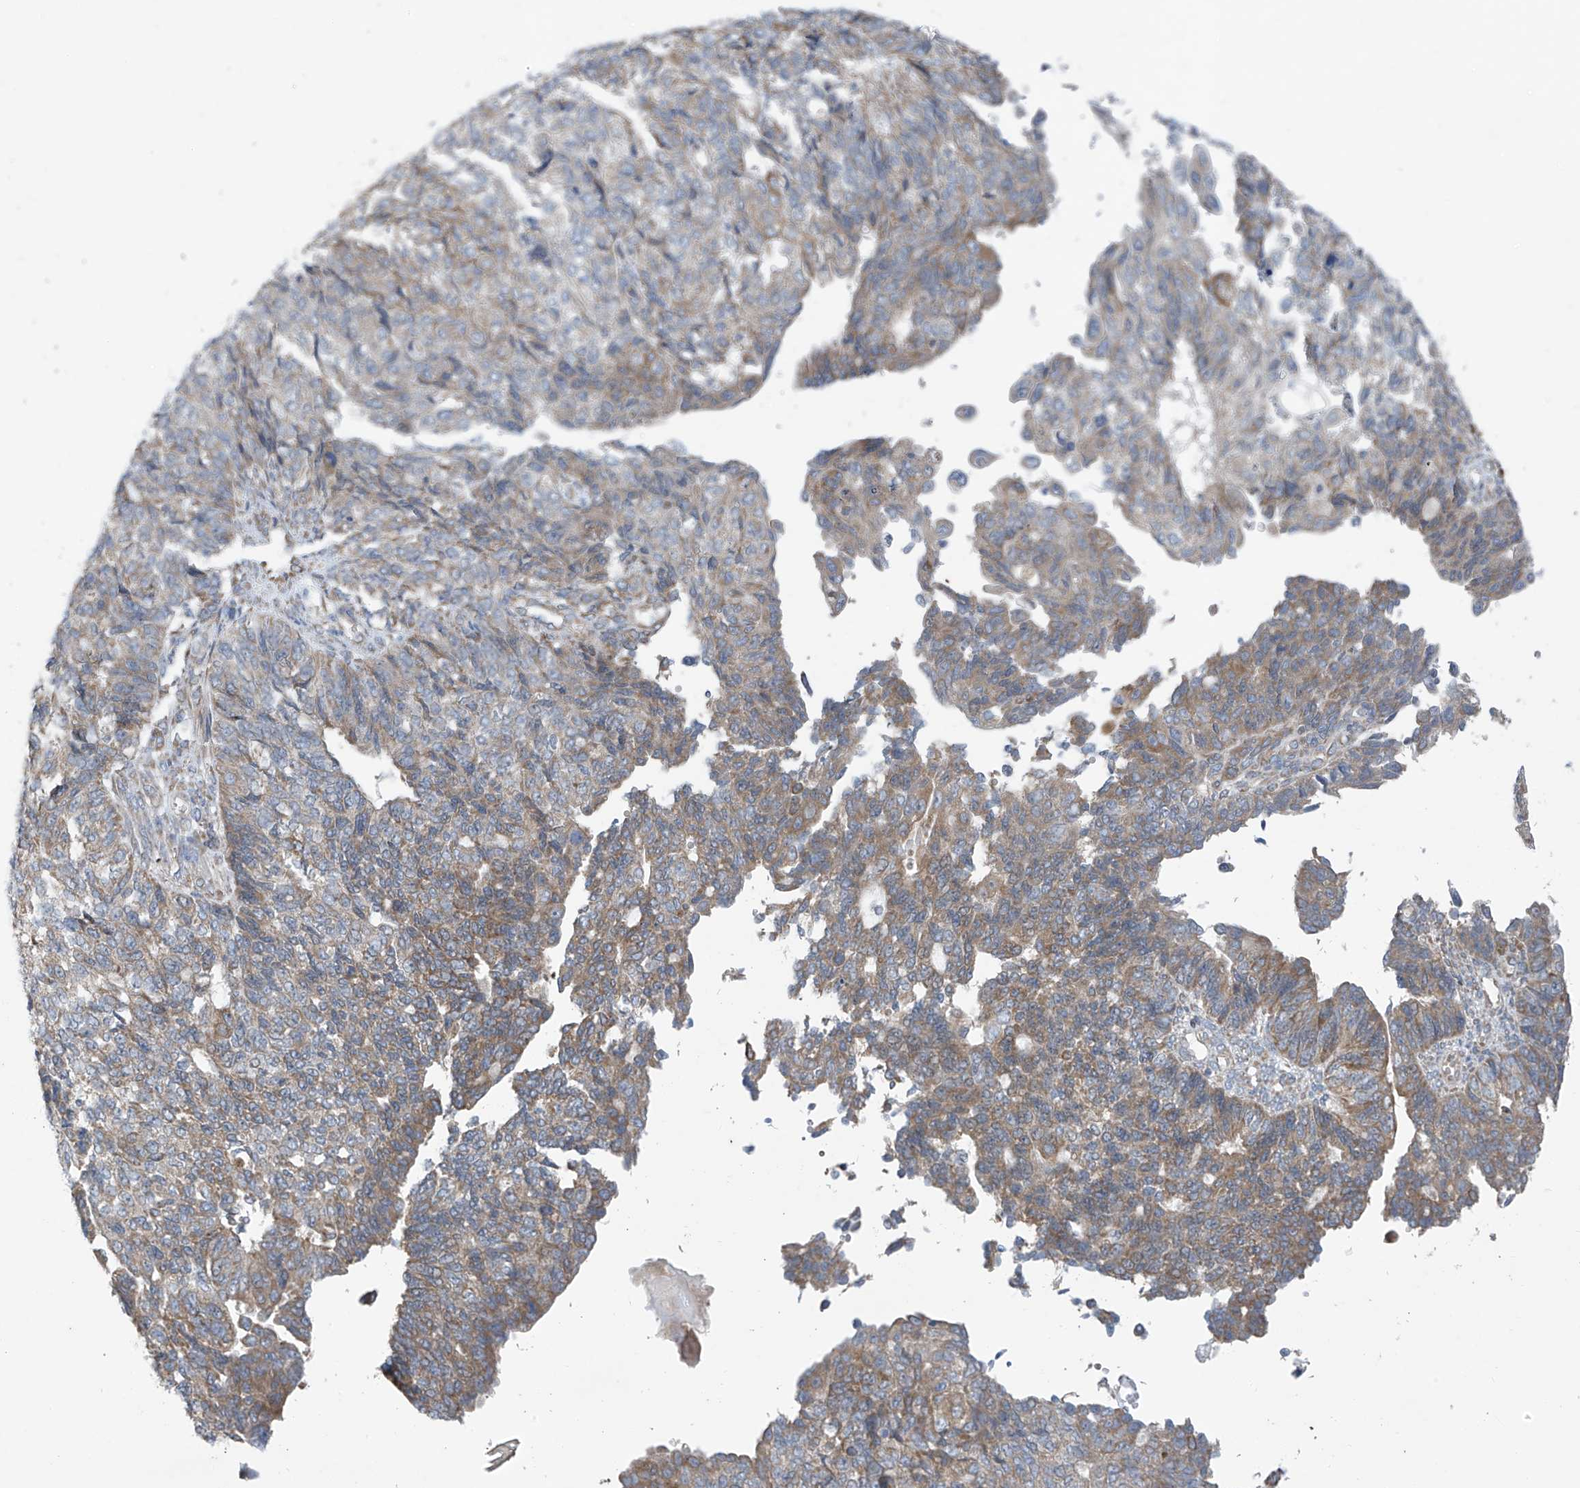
{"staining": {"intensity": "weak", "quantity": ">75%", "location": "cytoplasmic/membranous"}, "tissue": "endometrial cancer", "cell_type": "Tumor cells", "image_type": "cancer", "snomed": [{"axis": "morphology", "description": "Adenocarcinoma, NOS"}, {"axis": "topography", "description": "Endometrium"}], "caption": "High-power microscopy captured an immunohistochemistry photomicrograph of adenocarcinoma (endometrial), revealing weak cytoplasmic/membranous staining in approximately >75% of tumor cells.", "gene": "EOMES", "patient": {"sex": "female", "age": 32}}